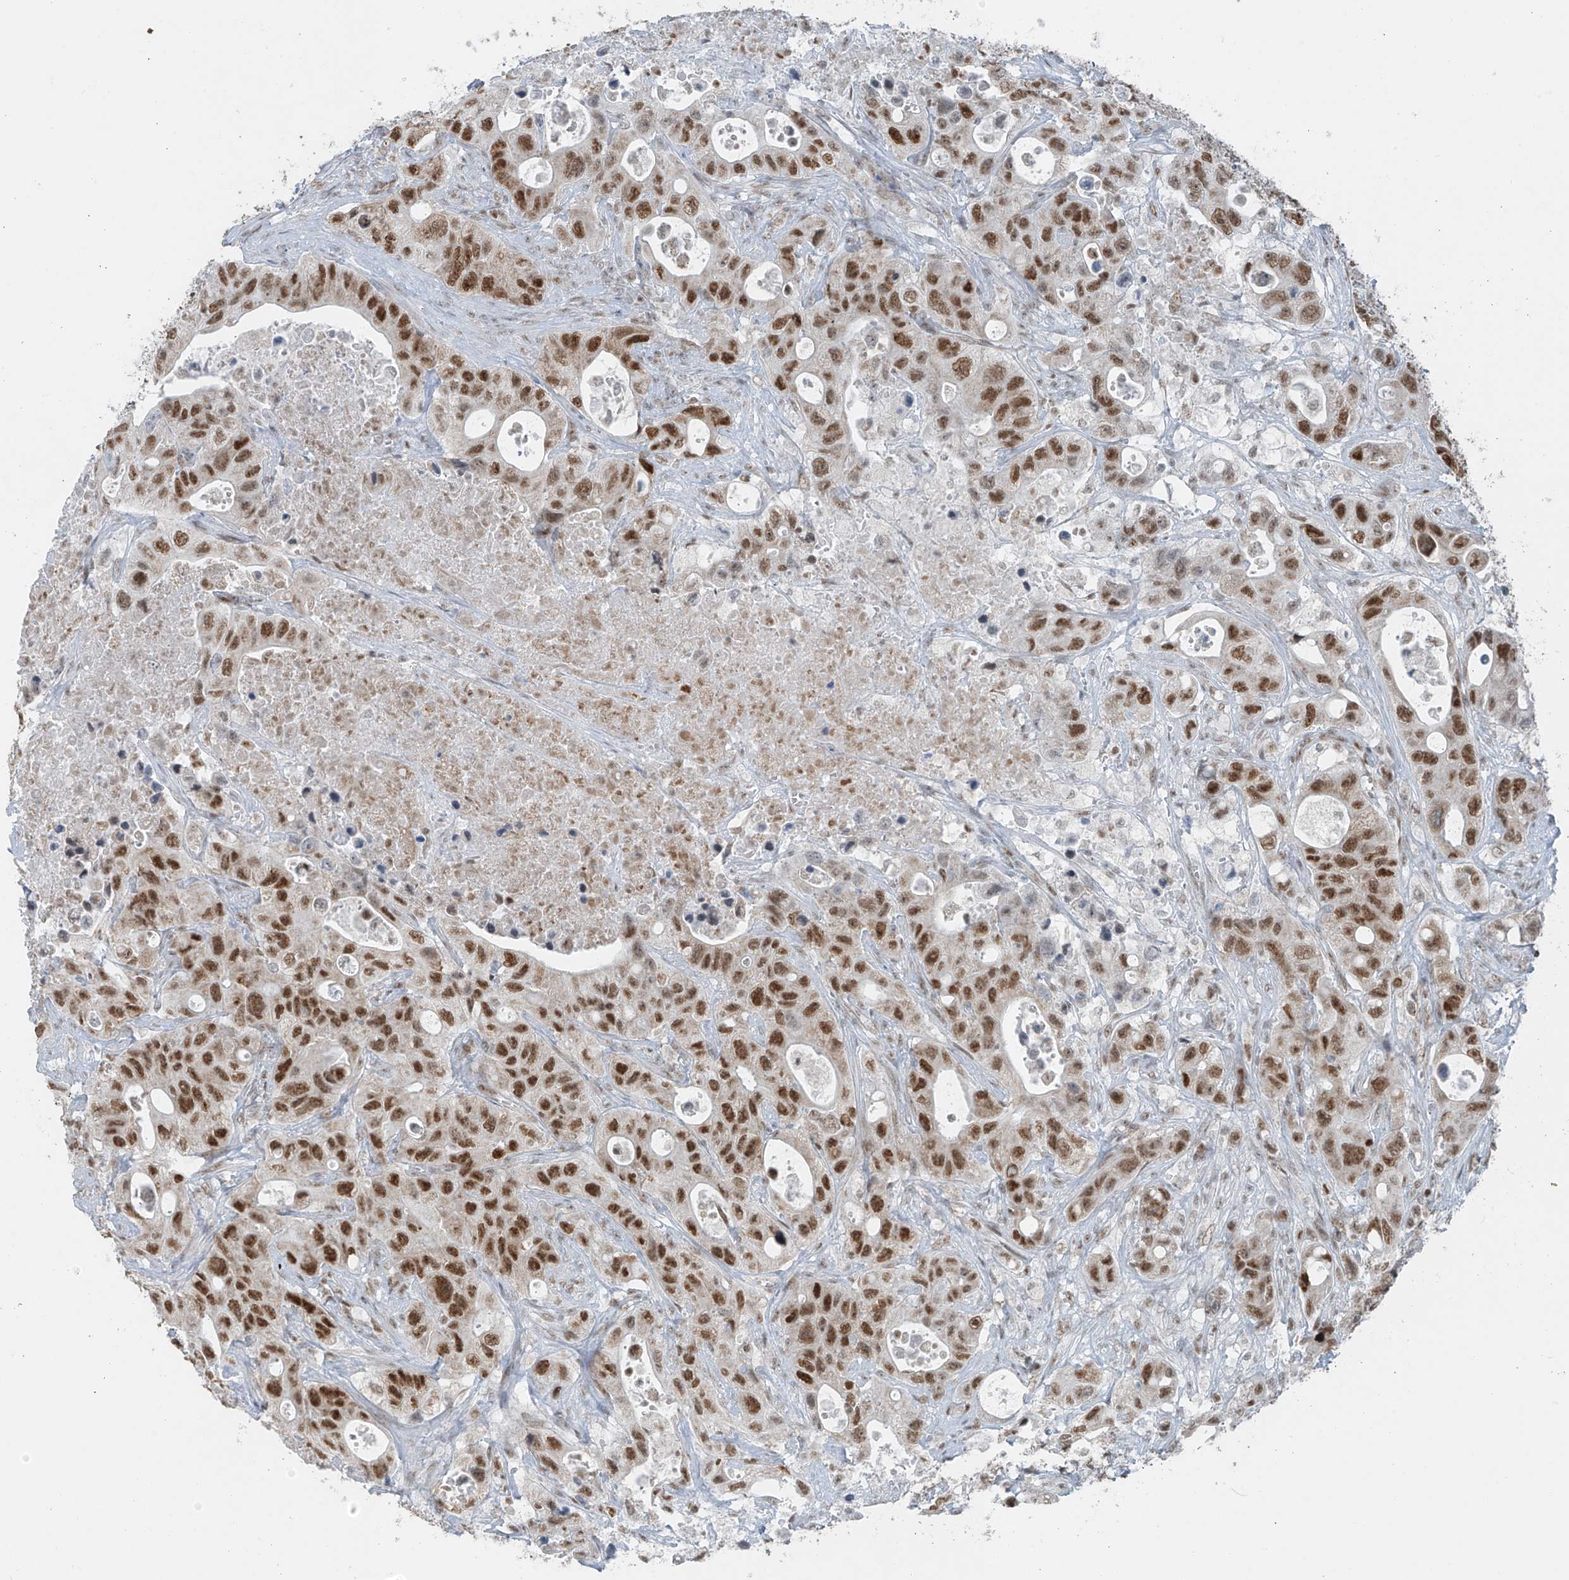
{"staining": {"intensity": "strong", "quantity": ">75%", "location": "nuclear"}, "tissue": "colorectal cancer", "cell_type": "Tumor cells", "image_type": "cancer", "snomed": [{"axis": "morphology", "description": "Adenocarcinoma, NOS"}, {"axis": "topography", "description": "Colon"}], "caption": "Tumor cells reveal high levels of strong nuclear positivity in about >75% of cells in human adenocarcinoma (colorectal).", "gene": "WRNIP1", "patient": {"sex": "female", "age": 46}}